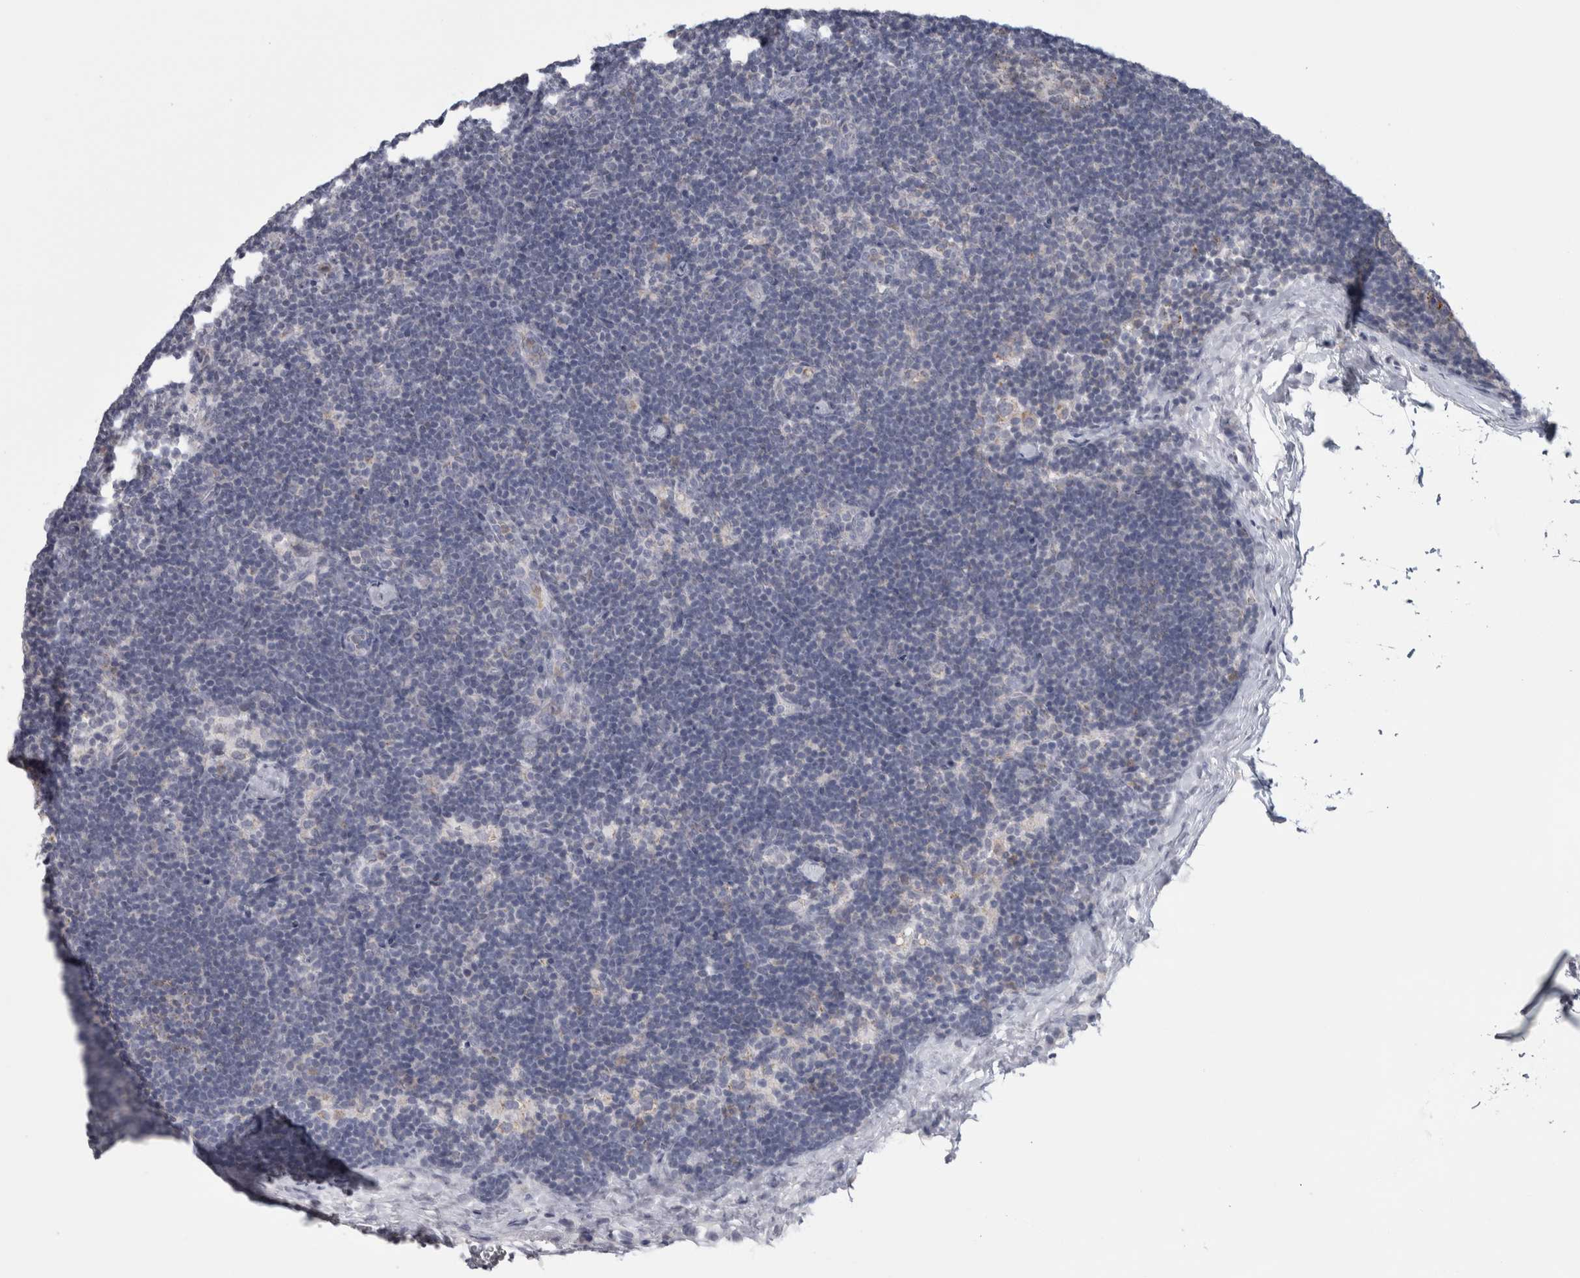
{"staining": {"intensity": "negative", "quantity": "none", "location": "none"}, "tissue": "lymph node", "cell_type": "Germinal center cells", "image_type": "normal", "snomed": [{"axis": "morphology", "description": "Normal tissue, NOS"}, {"axis": "topography", "description": "Lymph node"}], "caption": "Immunohistochemistry photomicrograph of benign lymph node: lymph node stained with DAB (3,3'-diaminobenzidine) demonstrates no significant protein expression in germinal center cells.", "gene": "PLIN1", "patient": {"sex": "female", "age": 22}}